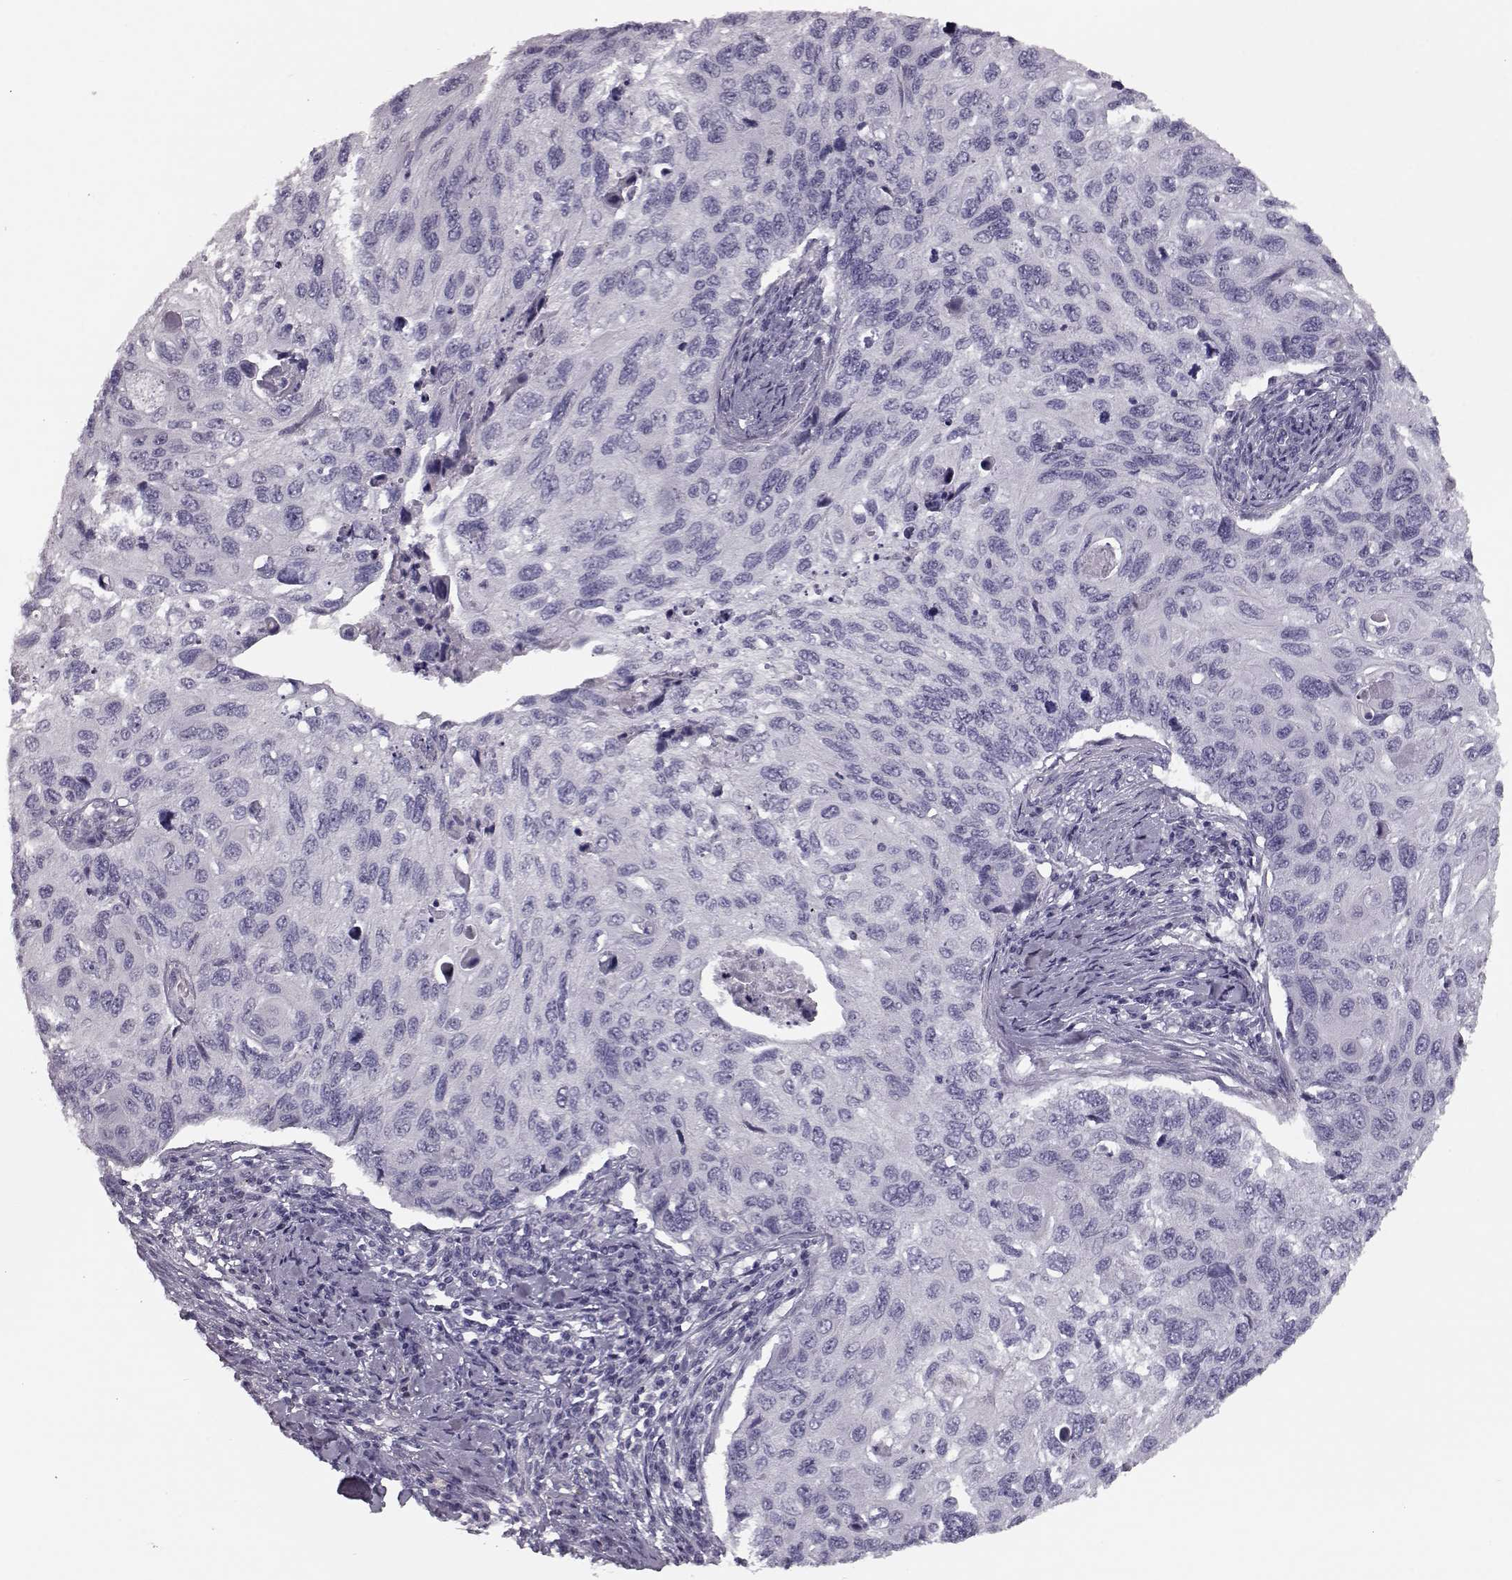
{"staining": {"intensity": "negative", "quantity": "none", "location": "none"}, "tissue": "cervical cancer", "cell_type": "Tumor cells", "image_type": "cancer", "snomed": [{"axis": "morphology", "description": "Squamous cell carcinoma, NOS"}, {"axis": "topography", "description": "Cervix"}], "caption": "DAB (3,3'-diaminobenzidine) immunohistochemical staining of human cervical cancer shows no significant expression in tumor cells.", "gene": "CCL19", "patient": {"sex": "female", "age": 70}}